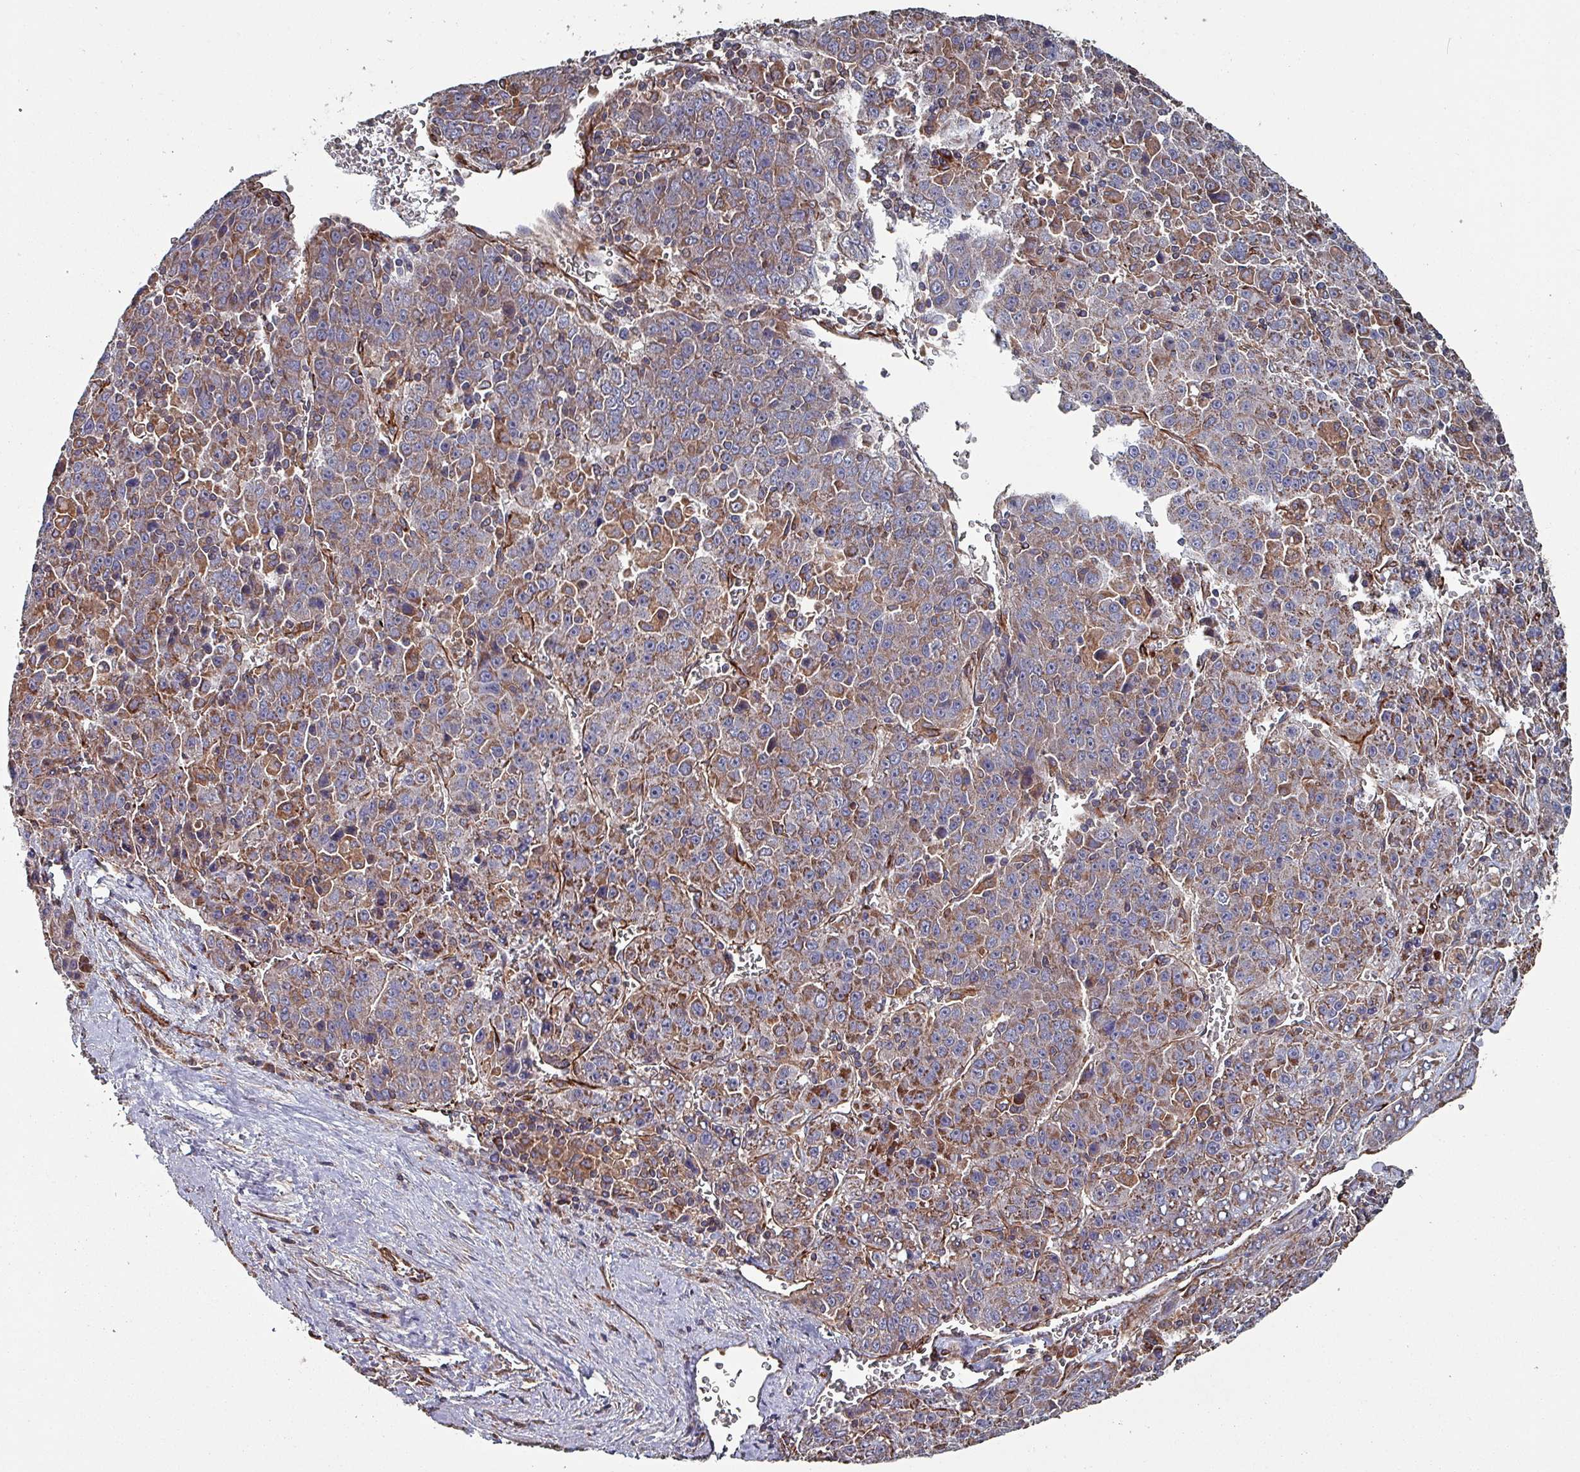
{"staining": {"intensity": "moderate", "quantity": ">75%", "location": "cytoplasmic/membranous"}, "tissue": "liver cancer", "cell_type": "Tumor cells", "image_type": "cancer", "snomed": [{"axis": "morphology", "description": "Carcinoma, Hepatocellular, NOS"}, {"axis": "topography", "description": "Liver"}], "caption": "Protein staining of liver cancer (hepatocellular carcinoma) tissue reveals moderate cytoplasmic/membranous expression in about >75% of tumor cells.", "gene": "ANO10", "patient": {"sex": "female", "age": 53}}